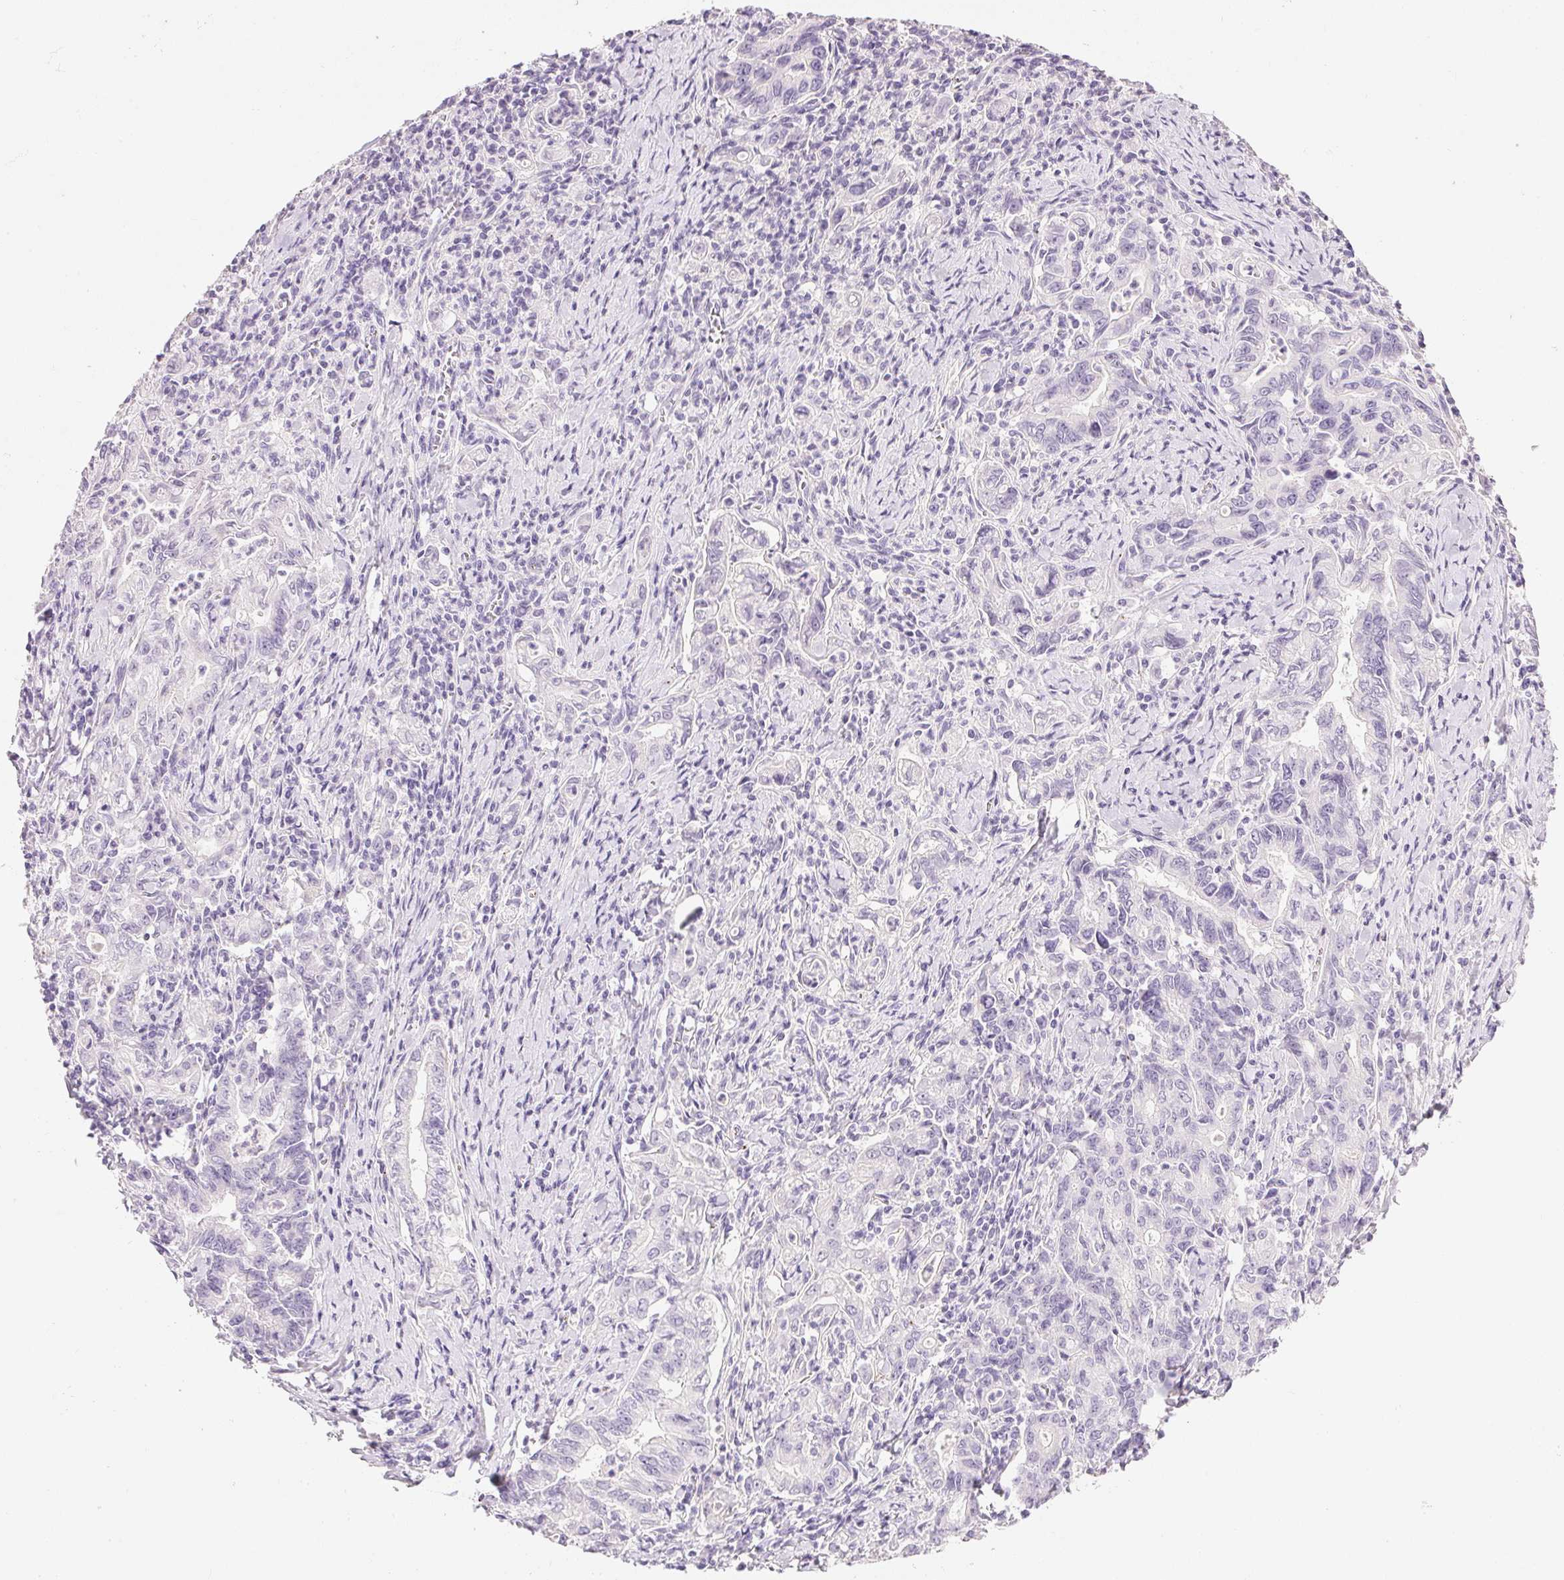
{"staining": {"intensity": "negative", "quantity": "none", "location": "none"}, "tissue": "stomach cancer", "cell_type": "Tumor cells", "image_type": "cancer", "snomed": [{"axis": "morphology", "description": "Adenocarcinoma, NOS"}, {"axis": "topography", "description": "Stomach, upper"}], "caption": "This is an immunohistochemistry photomicrograph of human adenocarcinoma (stomach). There is no expression in tumor cells.", "gene": "KCNE2", "patient": {"sex": "female", "age": 79}}